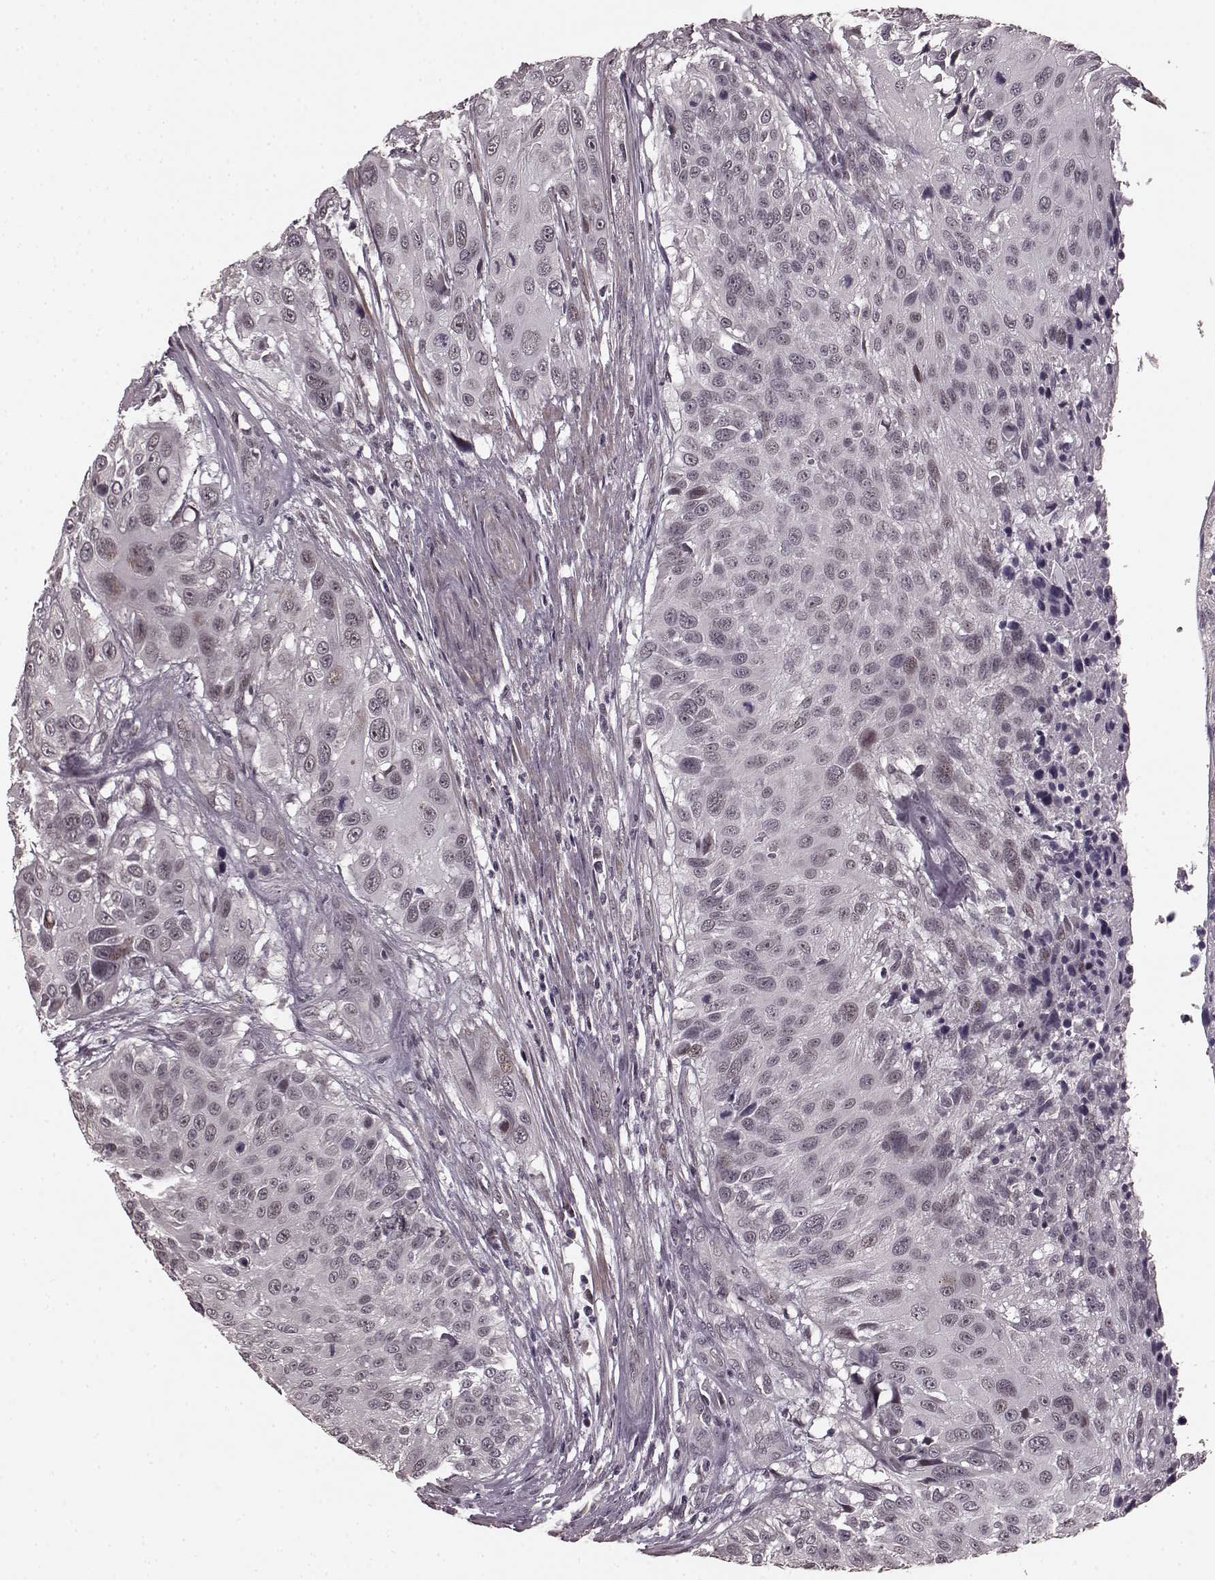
{"staining": {"intensity": "negative", "quantity": "none", "location": "none"}, "tissue": "urothelial cancer", "cell_type": "Tumor cells", "image_type": "cancer", "snomed": [{"axis": "morphology", "description": "Urothelial carcinoma, NOS"}, {"axis": "topography", "description": "Urinary bladder"}], "caption": "Image shows no protein expression in tumor cells of transitional cell carcinoma tissue. (IHC, brightfield microscopy, high magnification).", "gene": "PLCB4", "patient": {"sex": "male", "age": 55}}